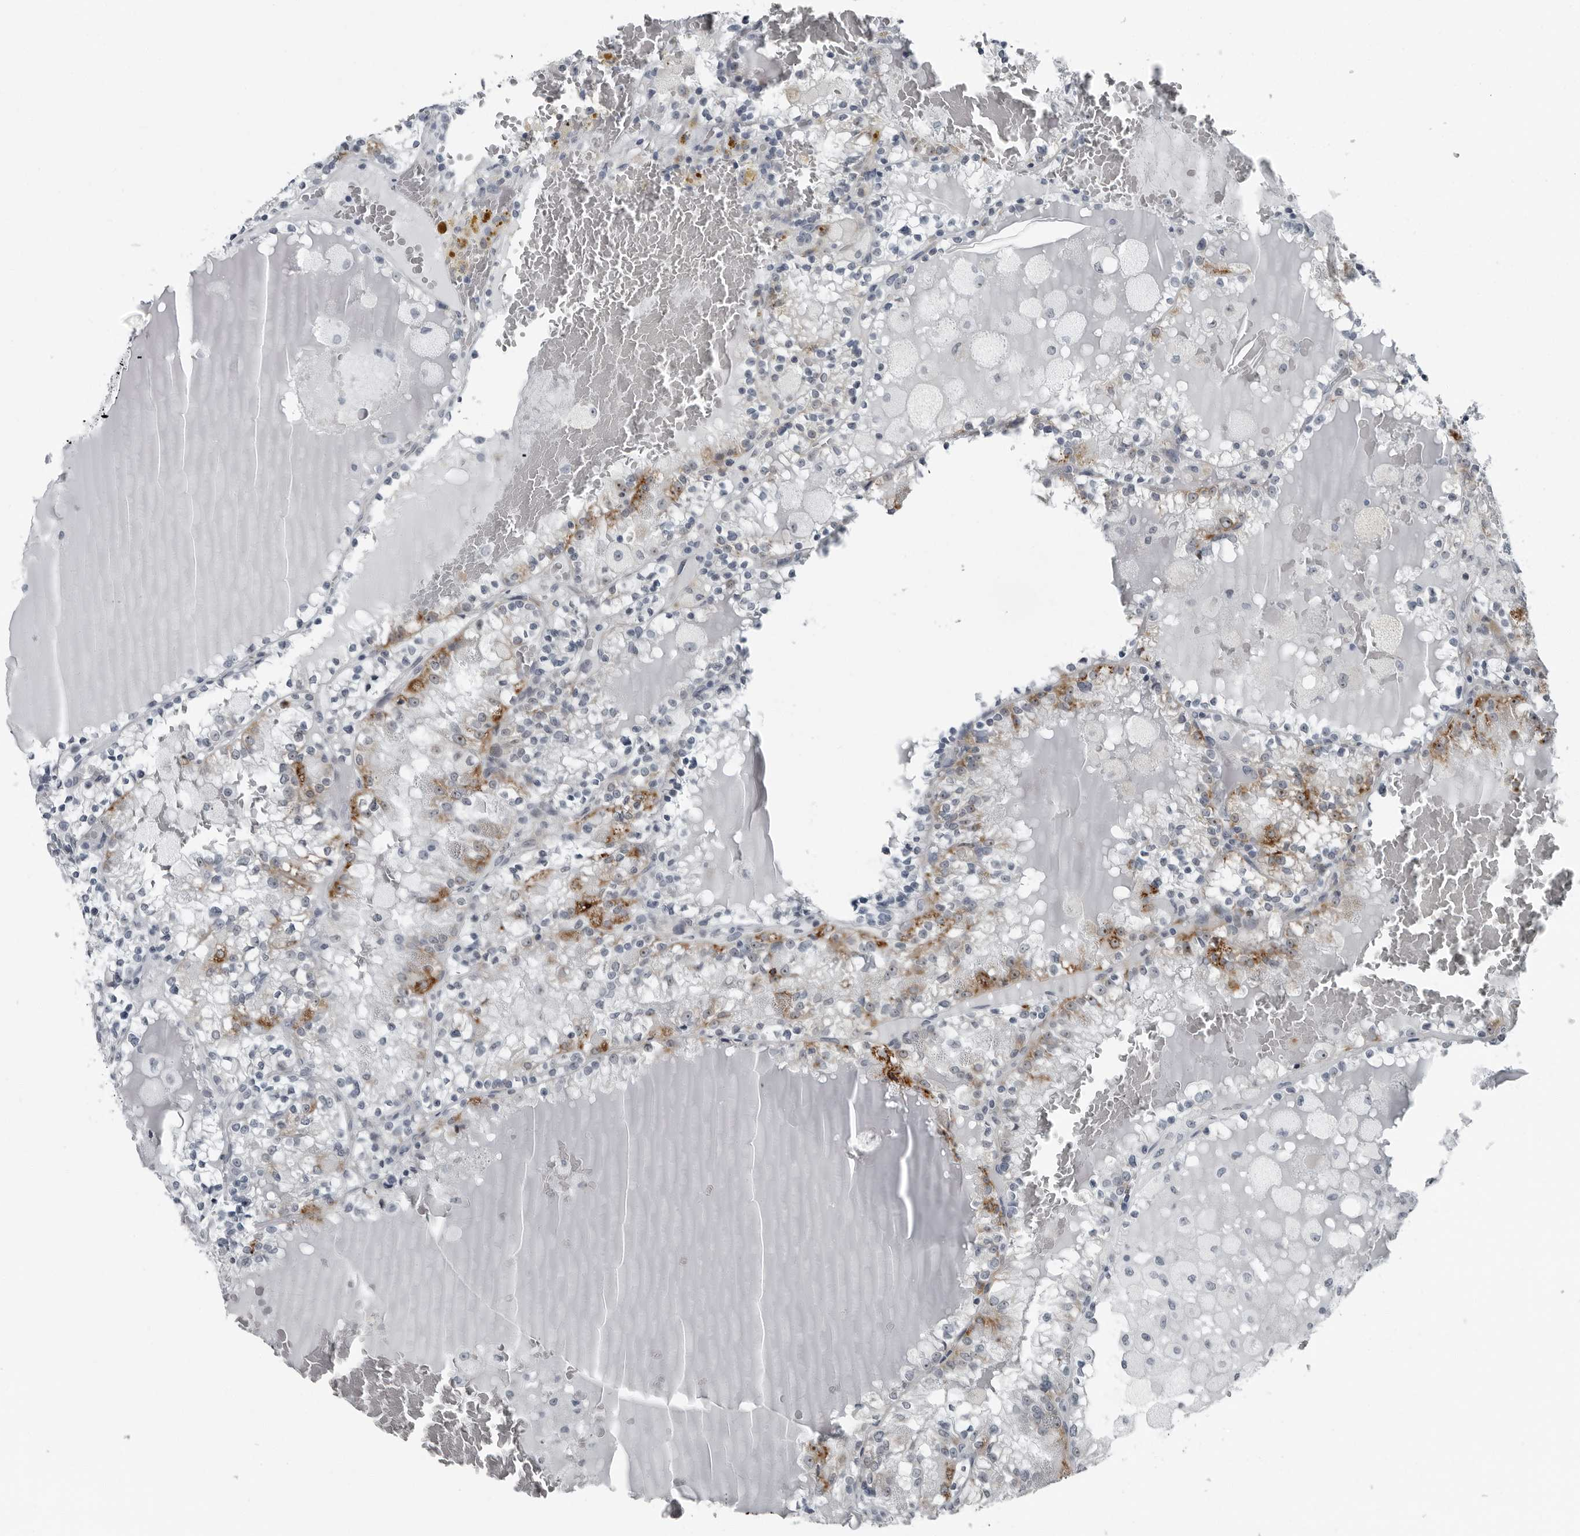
{"staining": {"intensity": "moderate", "quantity": "<25%", "location": "cytoplasmic/membranous,nuclear"}, "tissue": "renal cancer", "cell_type": "Tumor cells", "image_type": "cancer", "snomed": [{"axis": "morphology", "description": "Adenocarcinoma, NOS"}, {"axis": "topography", "description": "Kidney"}], "caption": "Renal cancer stained with a protein marker shows moderate staining in tumor cells.", "gene": "PDCD11", "patient": {"sex": "female", "age": 56}}